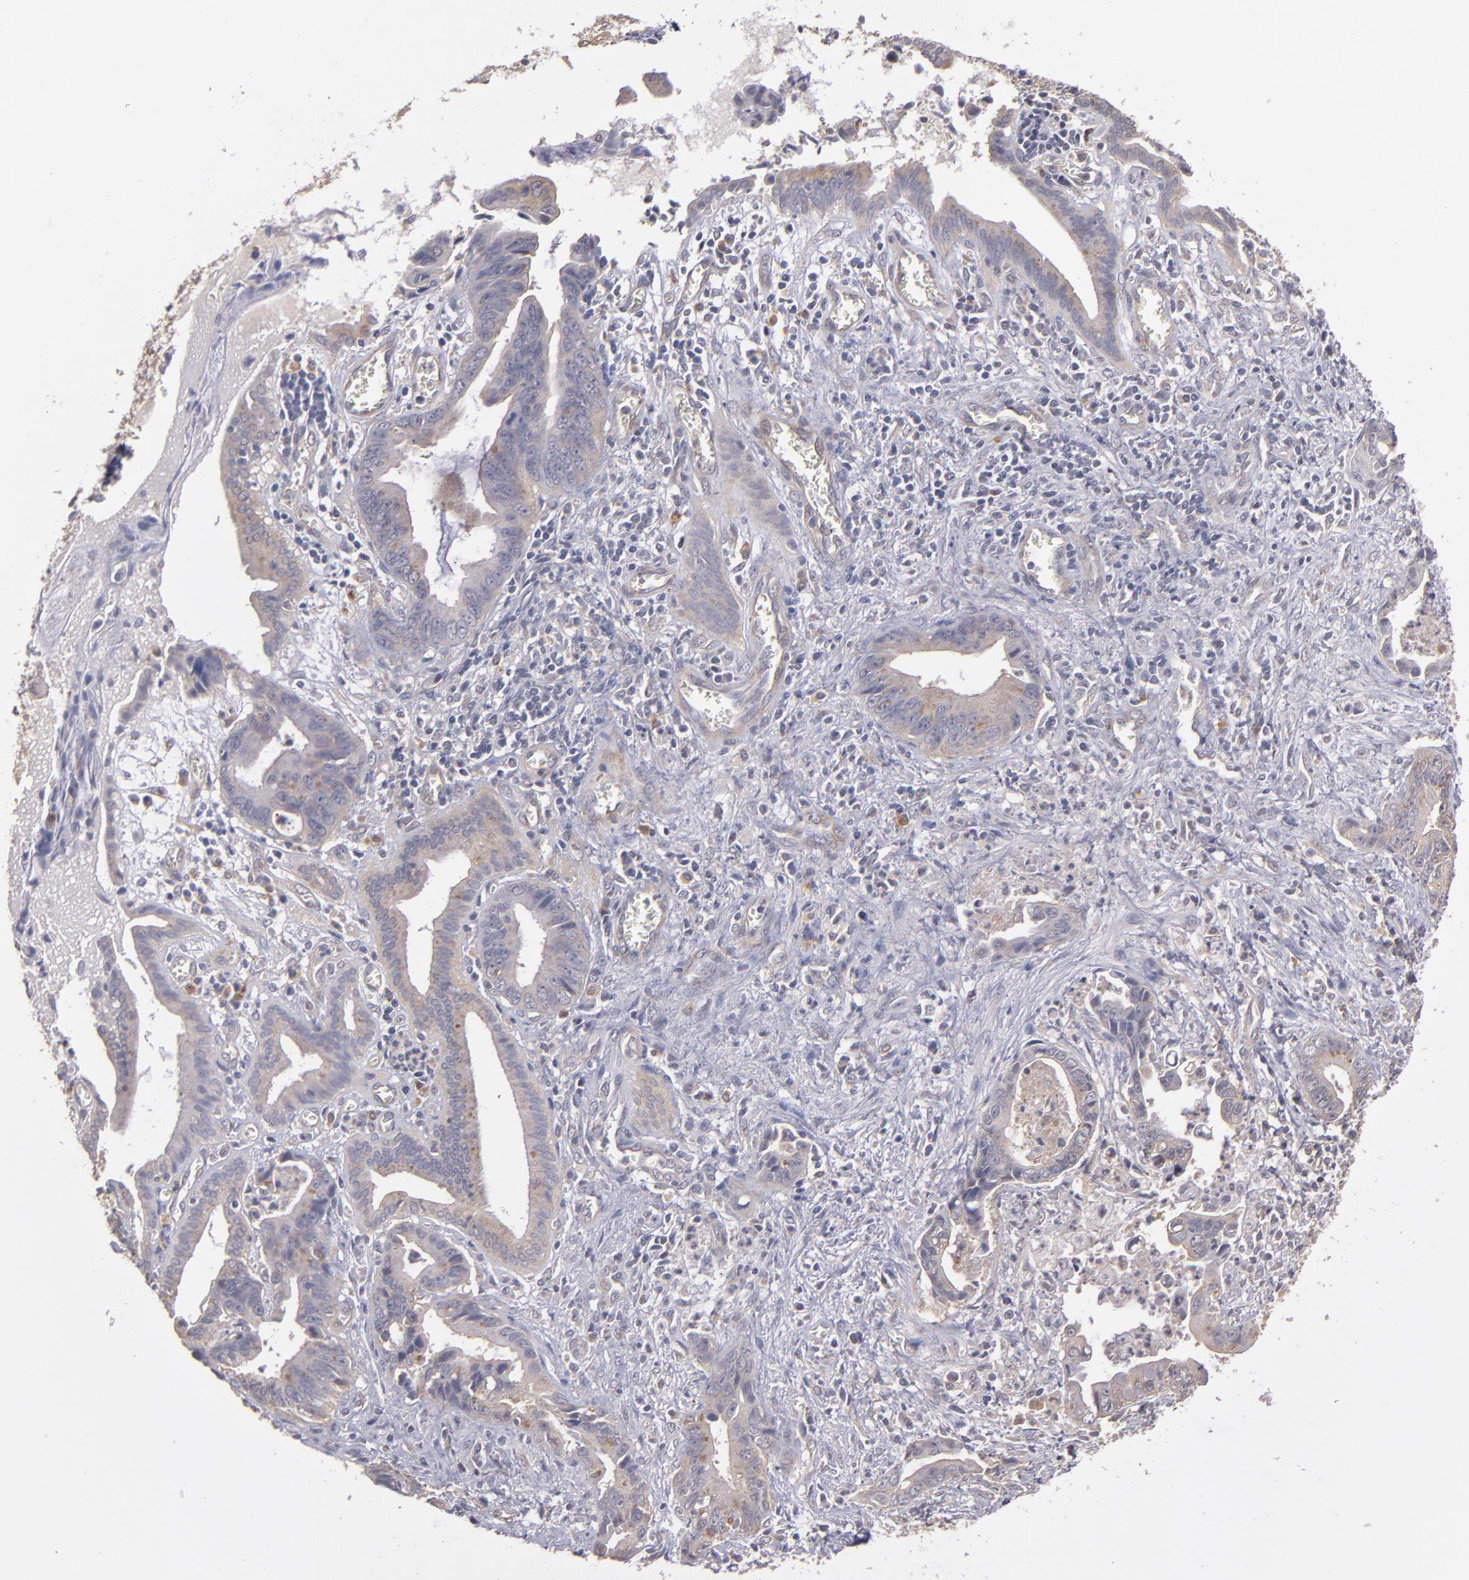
{"staining": {"intensity": "weak", "quantity": ">75%", "location": "cytoplasmic/membranous"}, "tissue": "liver cancer", "cell_type": "Tumor cells", "image_type": "cancer", "snomed": [{"axis": "morphology", "description": "Cholangiocarcinoma"}, {"axis": "topography", "description": "Liver"}], "caption": "Liver cancer (cholangiocarcinoma) tissue exhibits weak cytoplasmic/membranous staining in approximately >75% of tumor cells, visualized by immunohistochemistry. The protein is shown in brown color, while the nuclei are stained blue.", "gene": "CTSO", "patient": {"sex": "female", "age": 55}}